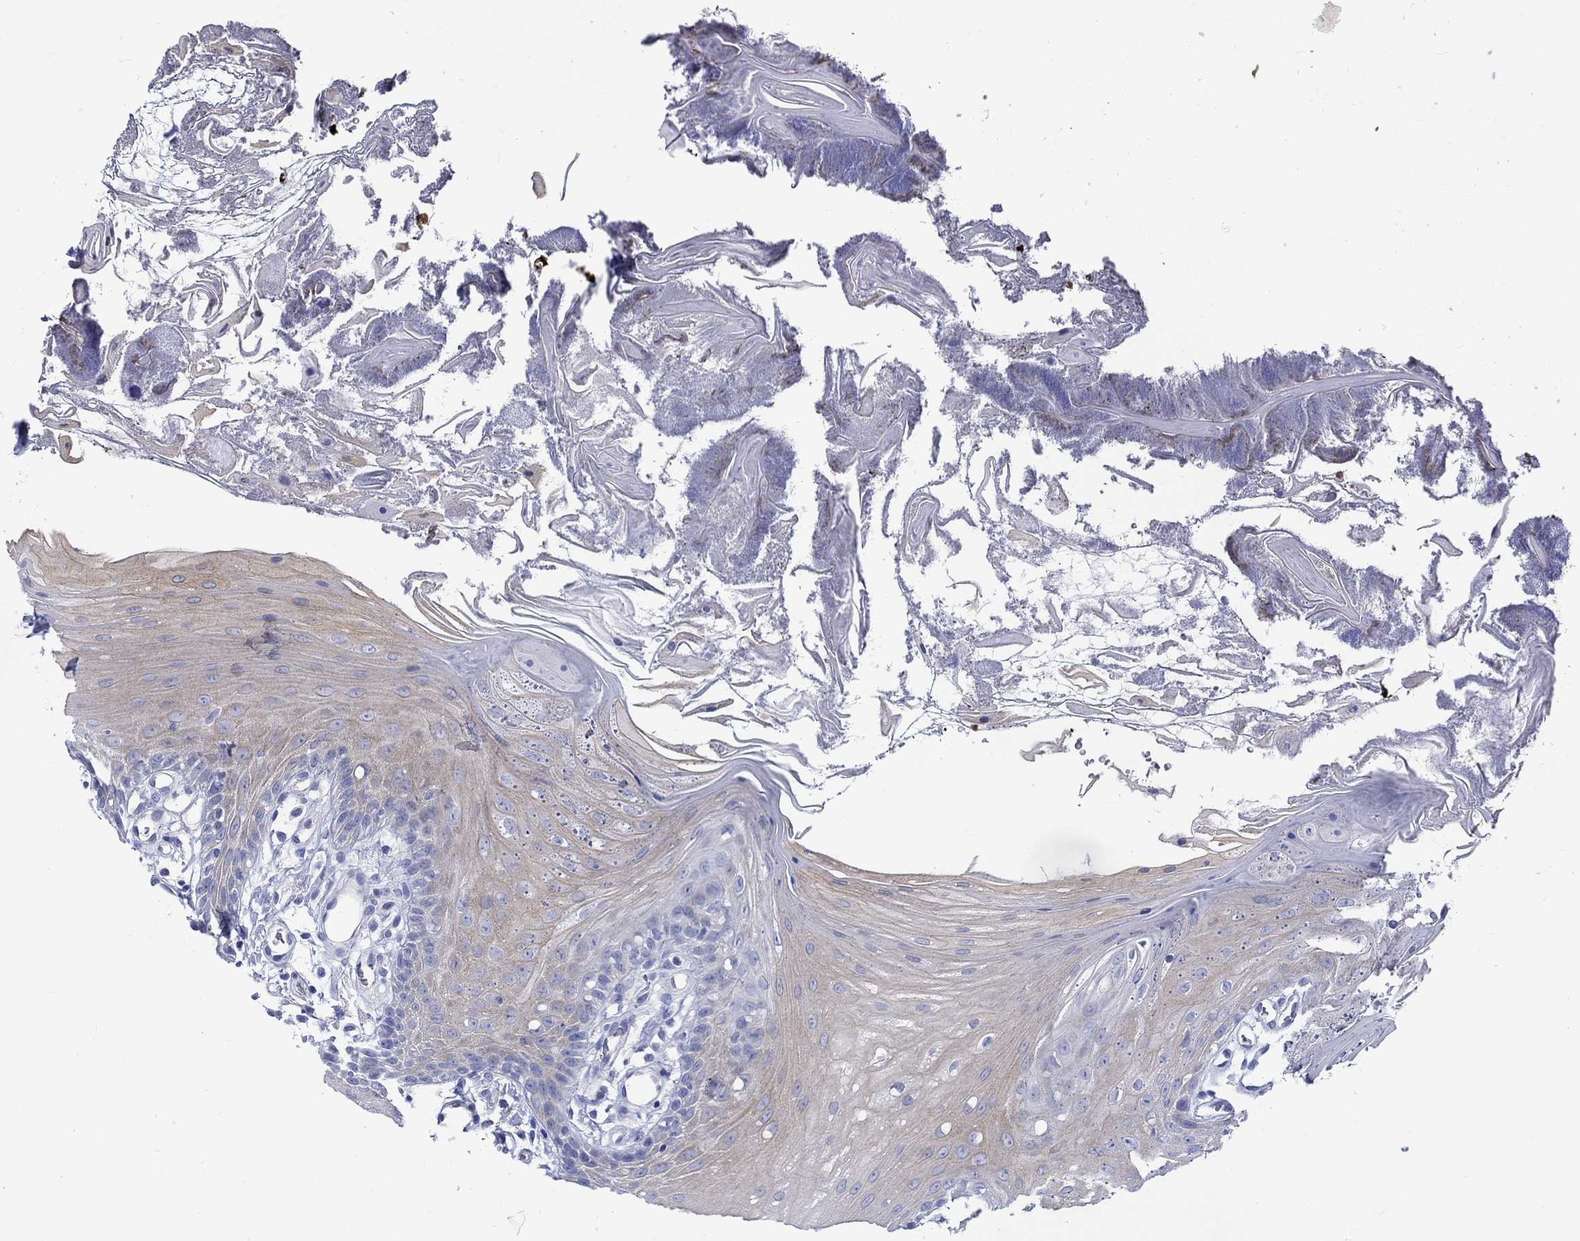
{"staining": {"intensity": "weak", "quantity": "<25%", "location": "cytoplasmic/membranous"}, "tissue": "oral mucosa", "cell_type": "Squamous epithelial cells", "image_type": "normal", "snomed": [{"axis": "morphology", "description": "Normal tissue, NOS"}, {"axis": "morphology", "description": "Squamous cell carcinoma, NOS"}, {"axis": "topography", "description": "Oral tissue"}, {"axis": "topography", "description": "Head-Neck"}], "caption": "Human oral mucosa stained for a protein using immunohistochemistry (IHC) demonstrates no expression in squamous epithelial cells.", "gene": "NRIP3", "patient": {"sex": "male", "age": 69}}